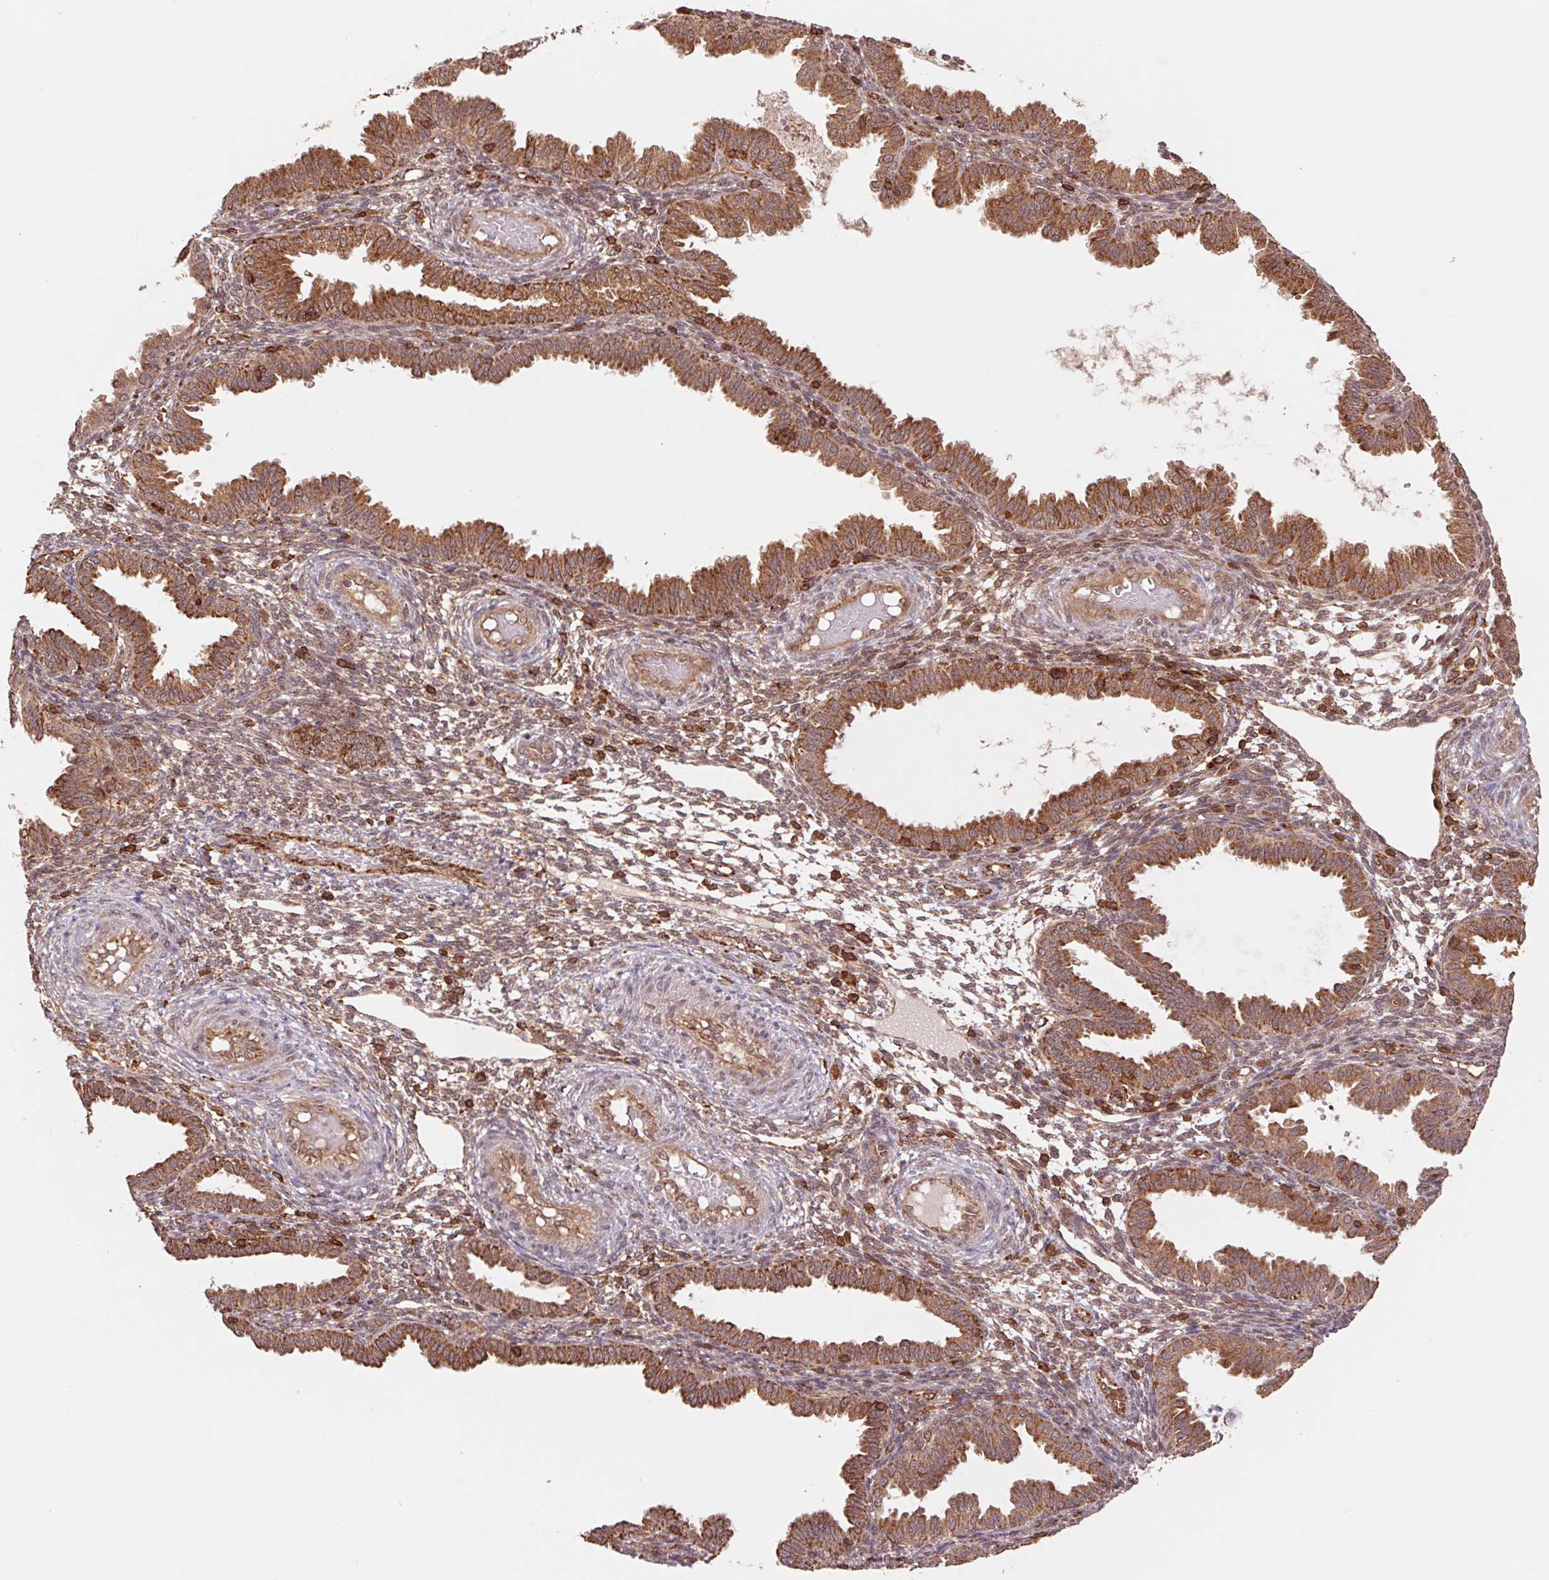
{"staining": {"intensity": "strong", "quantity": ">75%", "location": "cytoplasmic/membranous"}, "tissue": "endometrium", "cell_type": "Cells in endometrial stroma", "image_type": "normal", "snomed": [{"axis": "morphology", "description": "Normal tissue, NOS"}, {"axis": "topography", "description": "Endometrium"}], "caption": "Human endometrium stained with a brown dye displays strong cytoplasmic/membranous positive staining in about >75% of cells in endometrial stroma.", "gene": "URM1", "patient": {"sex": "female", "age": 33}}